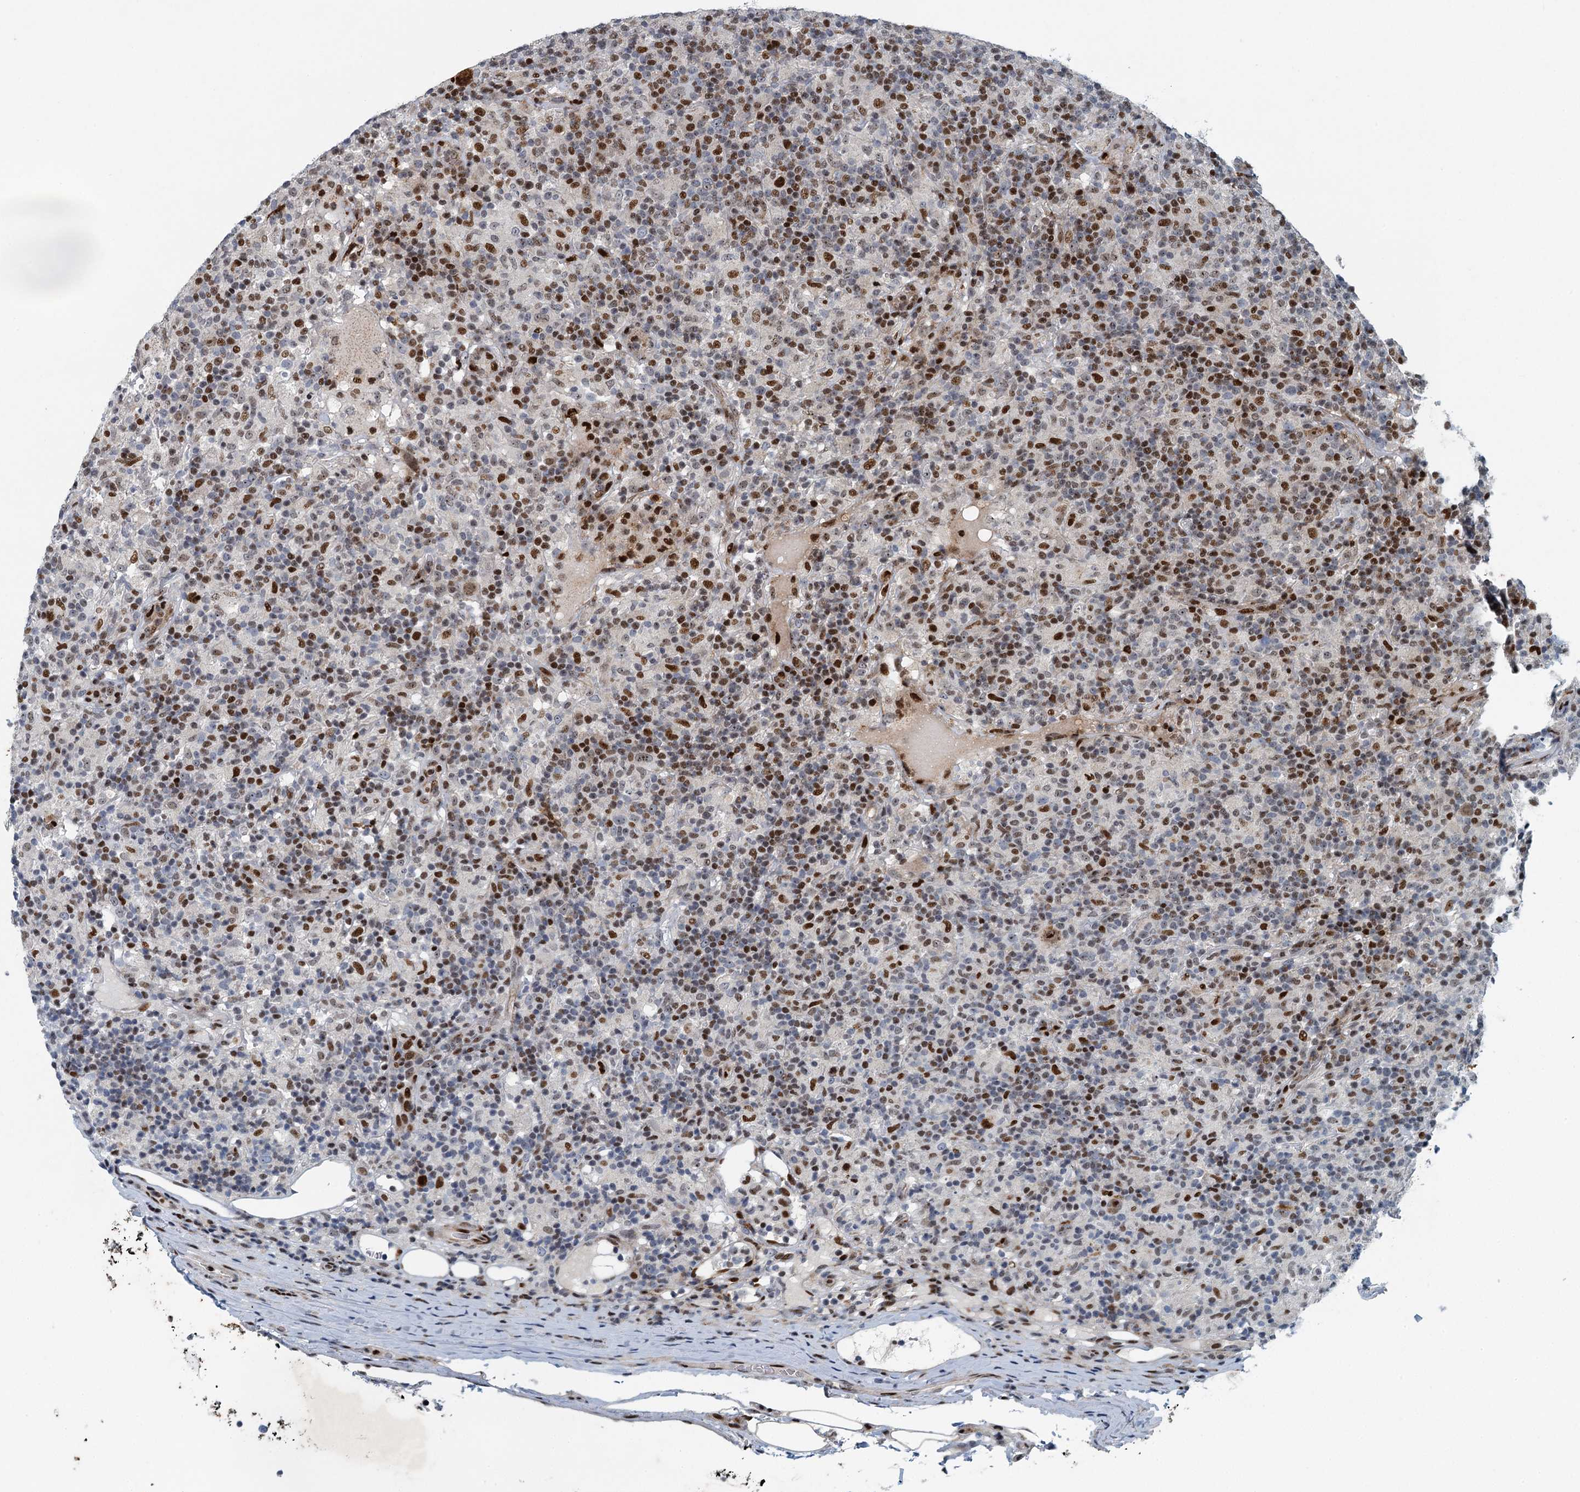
{"staining": {"intensity": "moderate", "quantity": ">75%", "location": "nuclear"}, "tissue": "lymphoma", "cell_type": "Tumor cells", "image_type": "cancer", "snomed": [{"axis": "morphology", "description": "Hodgkin's disease, NOS"}, {"axis": "topography", "description": "Lymph node"}], "caption": "Immunohistochemistry (IHC) of lymphoma demonstrates medium levels of moderate nuclear positivity in about >75% of tumor cells.", "gene": "ANKRD13D", "patient": {"sex": "male", "age": 70}}